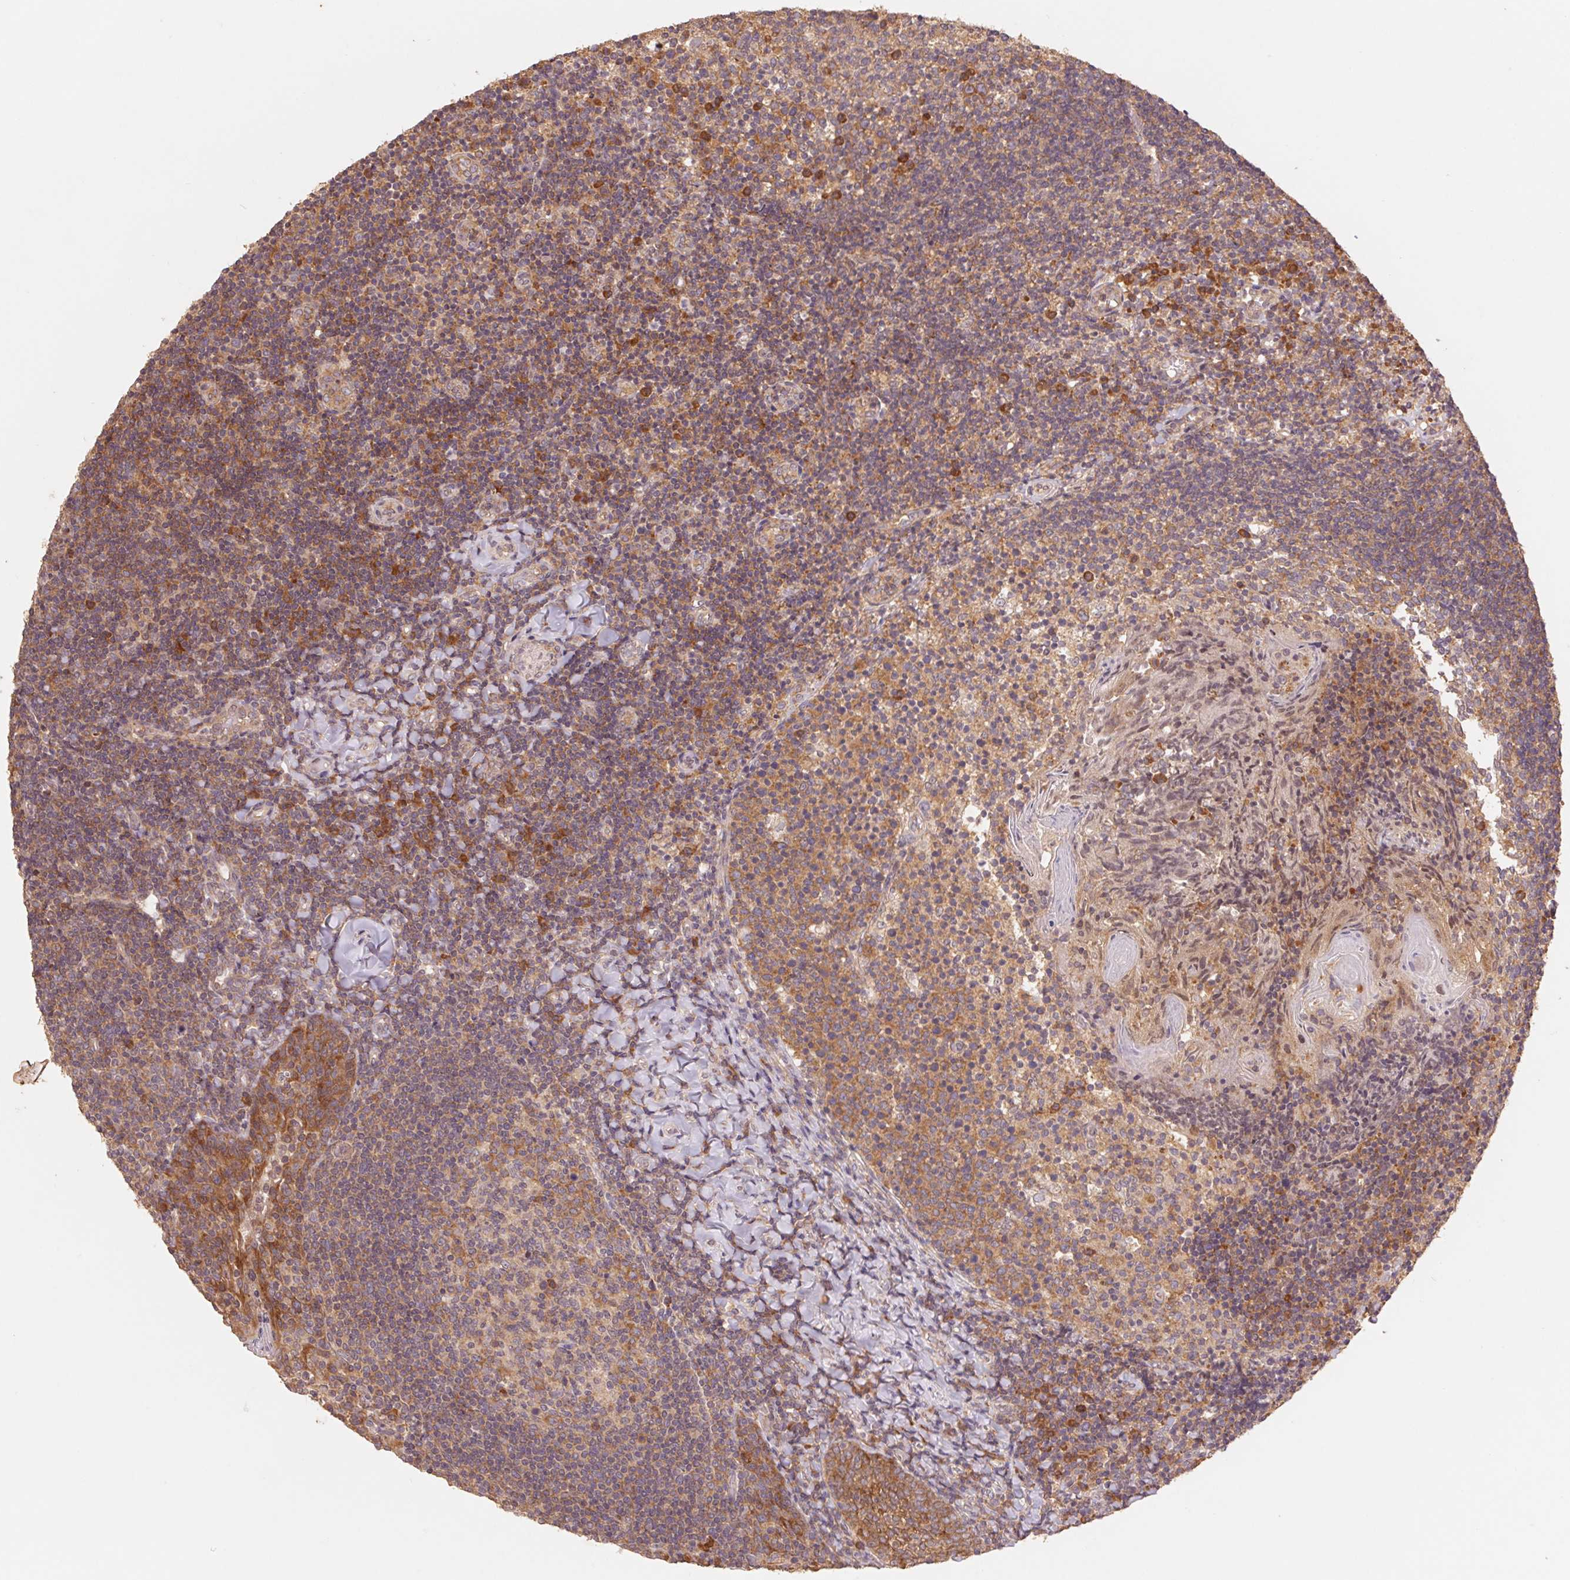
{"staining": {"intensity": "moderate", "quantity": "25%-75%", "location": "cytoplasmic/membranous"}, "tissue": "tonsil", "cell_type": "Germinal center cells", "image_type": "normal", "snomed": [{"axis": "morphology", "description": "Normal tissue, NOS"}, {"axis": "topography", "description": "Tonsil"}], "caption": "Unremarkable tonsil was stained to show a protein in brown. There is medium levels of moderate cytoplasmic/membranous expression in approximately 25%-75% of germinal center cells.", "gene": "RPL27A", "patient": {"sex": "female", "age": 10}}